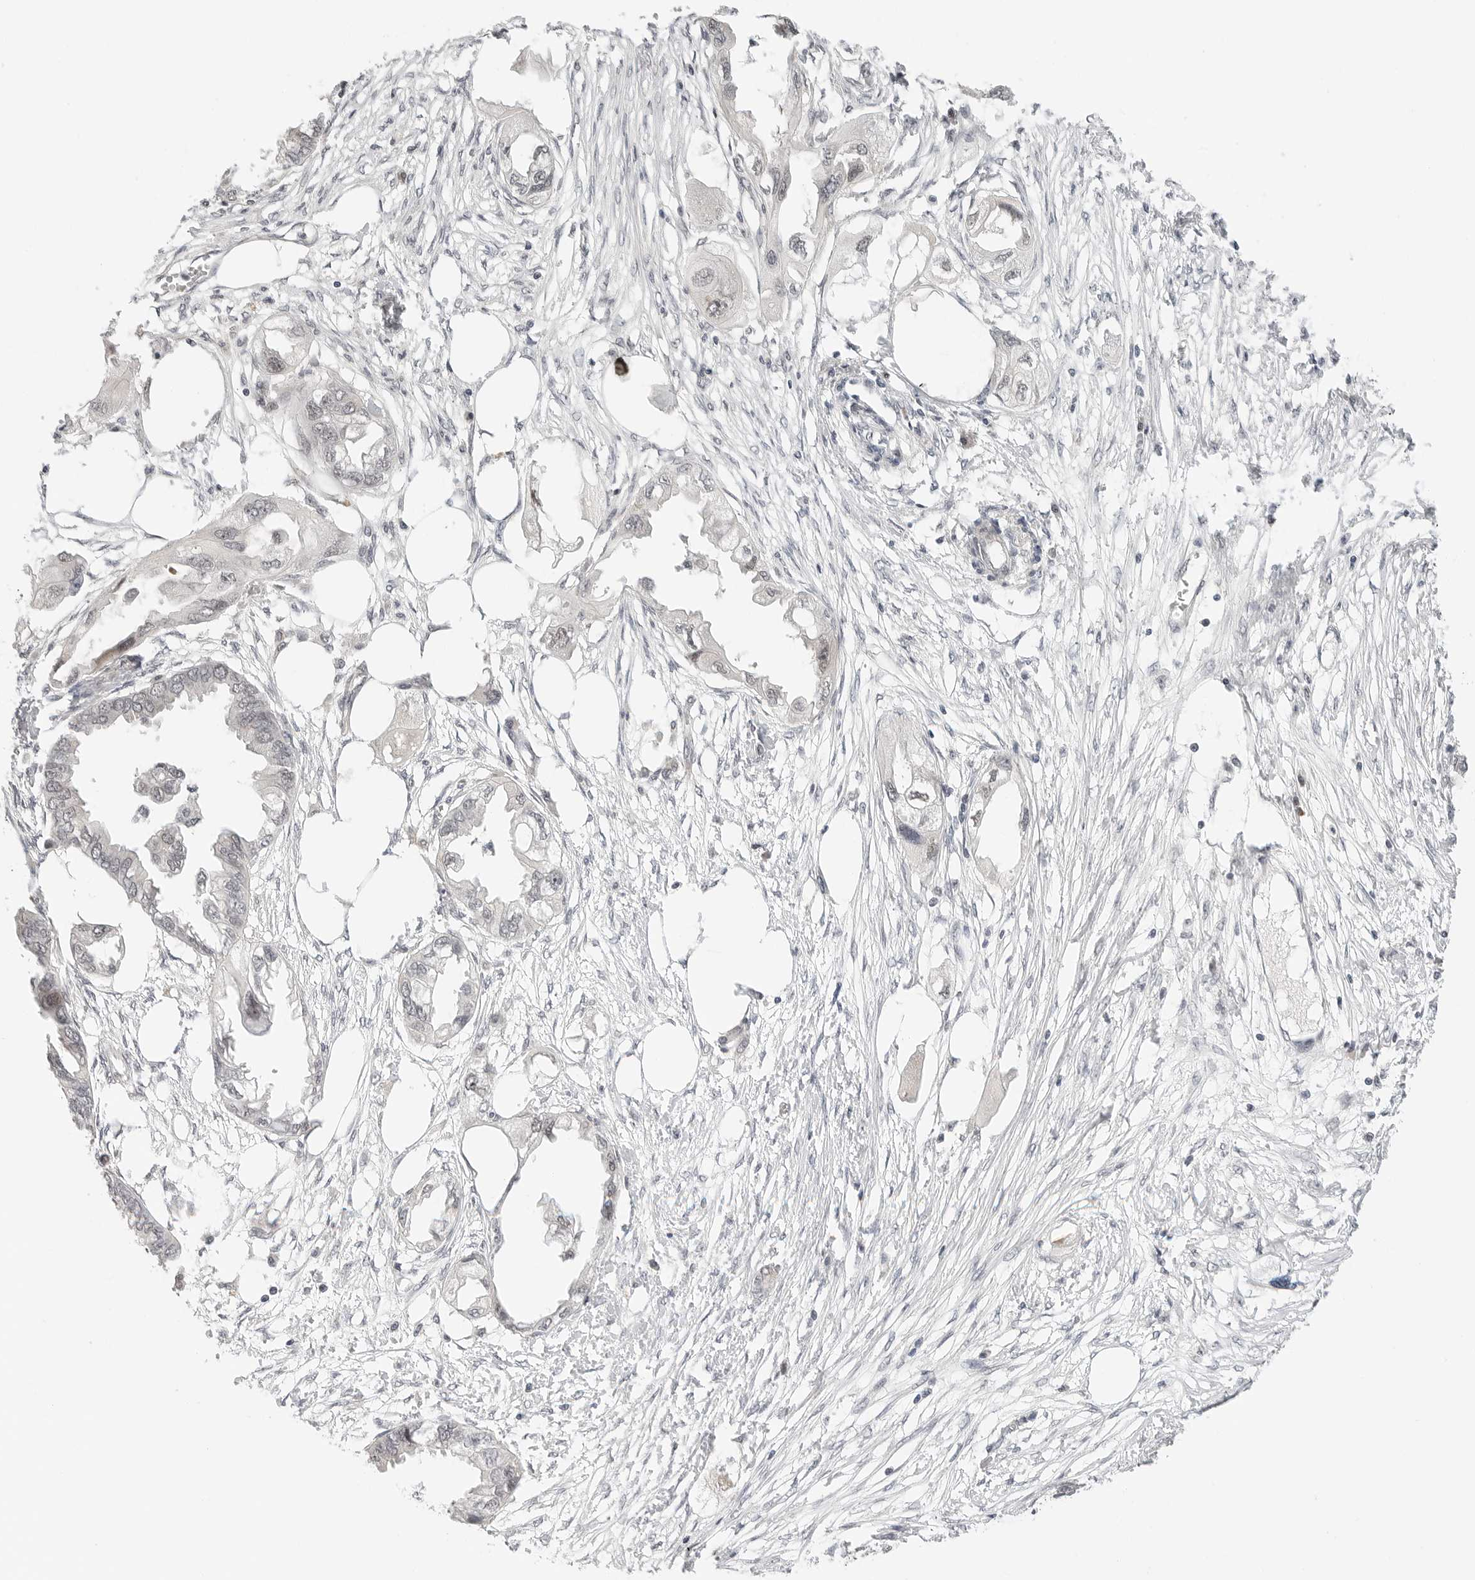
{"staining": {"intensity": "weak", "quantity": "<25%", "location": "nuclear"}, "tissue": "endometrial cancer", "cell_type": "Tumor cells", "image_type": "cancer", "snomed": [{"axis": "morphology", "description": "Adenocarcinoma, NOS"}, {"axis": "morphology", "description": "Adenocarcinoma, metastatic, NOS"}, {"axis": "topography", "description": "Adipose tissue"}, {"axis": "topography", "description": "Endometrium"}], "caption": "Protein analysis of adenocarcinoma (endometrial) shows no significant staining in tumor cells.", "gene": "TSEN2", "patient": {"sex": "female", "age": 67}}